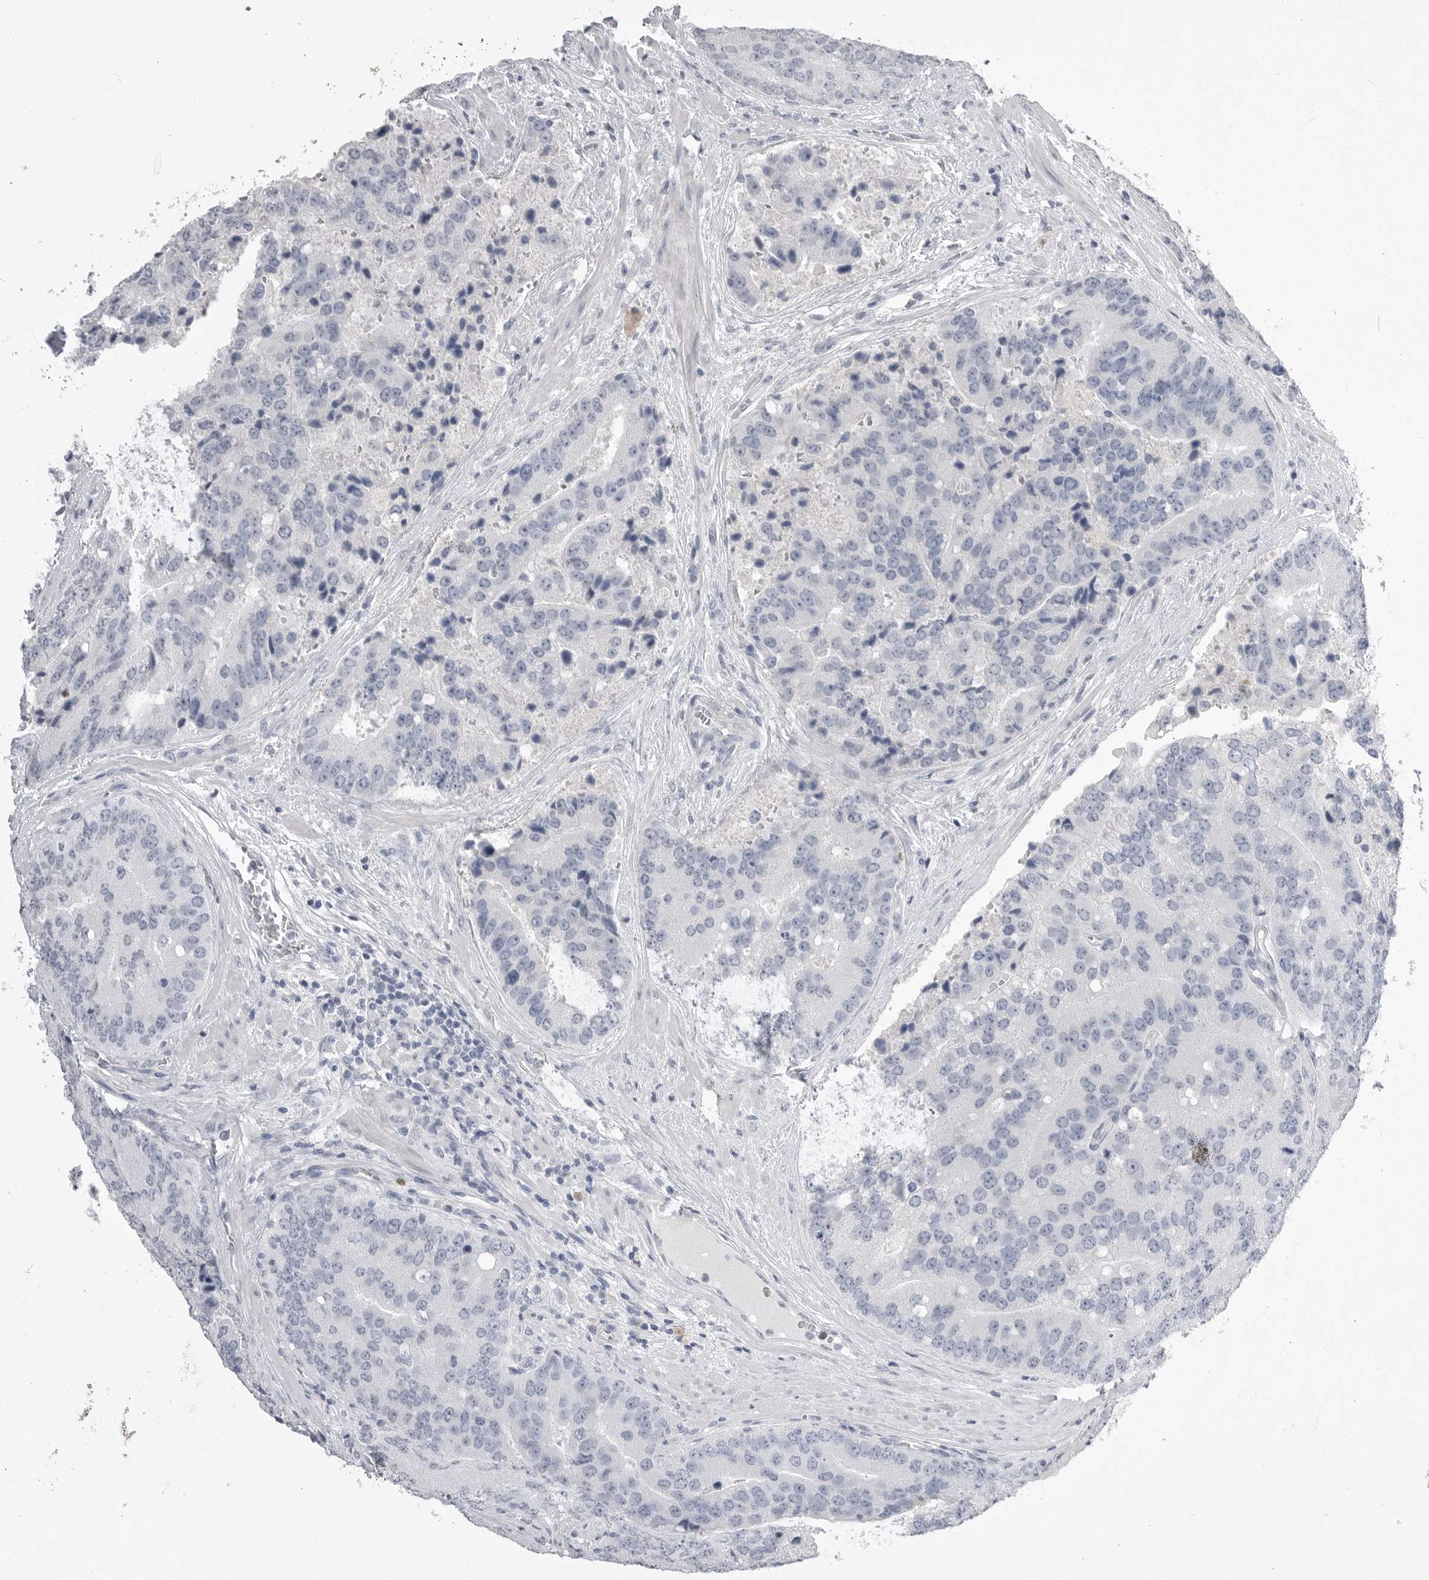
{"staining": {"intensity": "negative", "quantity": "none", "location": "none"}, "tissue": "prostate cancer", "cell_type": "Tumor cells", "image_type": "cancer", "snomed": [{"axis": "morphology", "description": "Adenocarcinoma, High grade"}, {"axis": "topography", "description": "Prostate"}], "caption": "DAB (3,3'-diaminobenzidine) immunohistochemical staining of human prostate cancer shows no significant positivity in tumor cells. Nuclei are stained in blue.", "gene": "CPB1", "patient": {"sex": "male", "age": 70}}